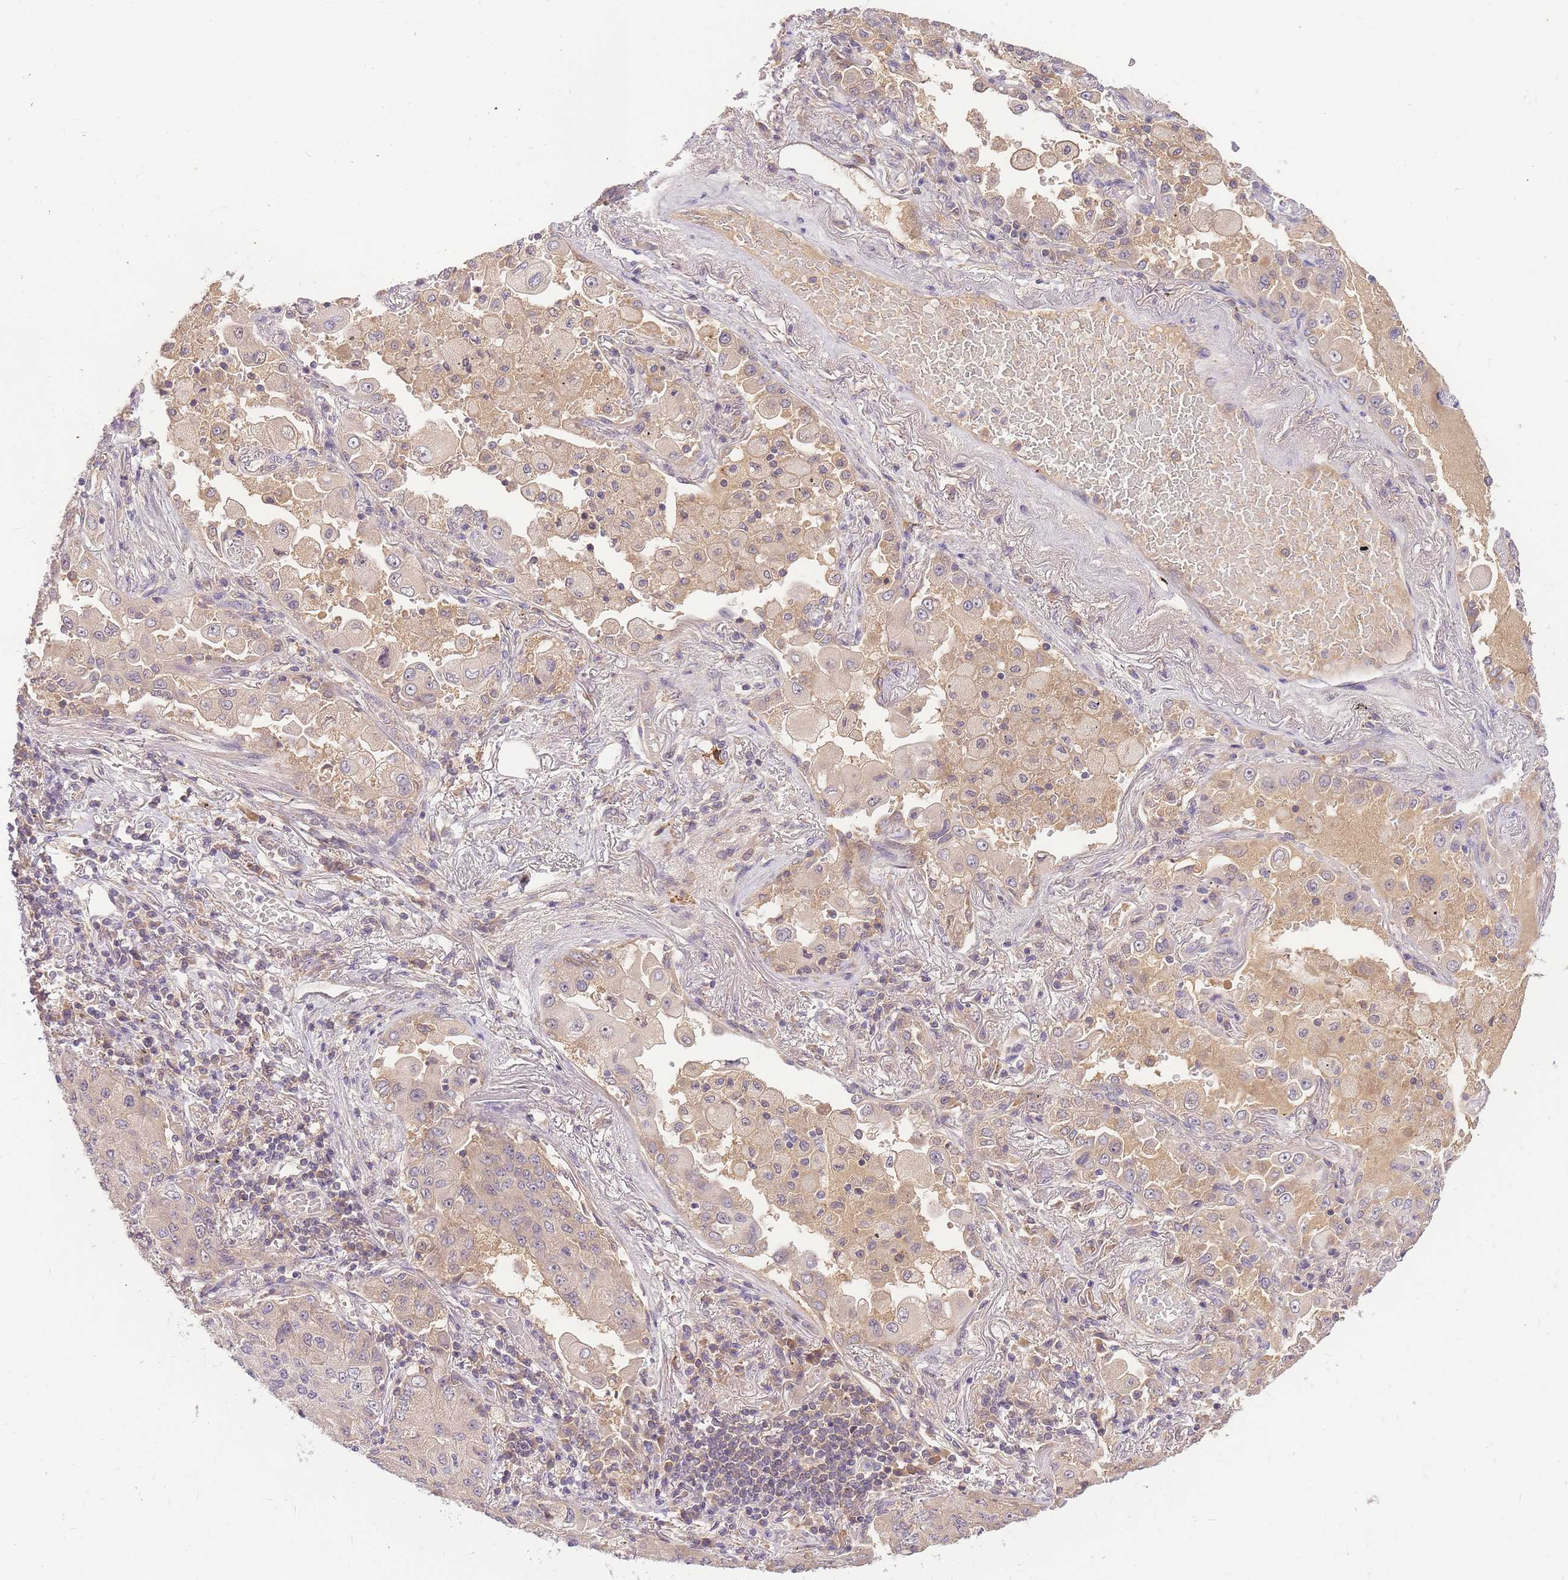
{"staining": {"intensity": "weak", "quantity": "<25%", "location": "cytoplasmic/membranous"}, "tissue": "lung cancer", "cell_type": "Tumor cells", "image_type": "cancer", "snomed": [{"axis": "morphology", "description": "Squamous cell carcinoma, NOS"}, {"axis": "topography", "description": "Lung"}], "caption": "Immunohistochemistry (IHC) photomicrograph of neoplastic tissue: squamous cell carcinoma (lung) stained with DAB exhibits no significant protein staining in tumor cells.", "gene": "ZNF577", "patient": {"sex": "male", "age": 74}}